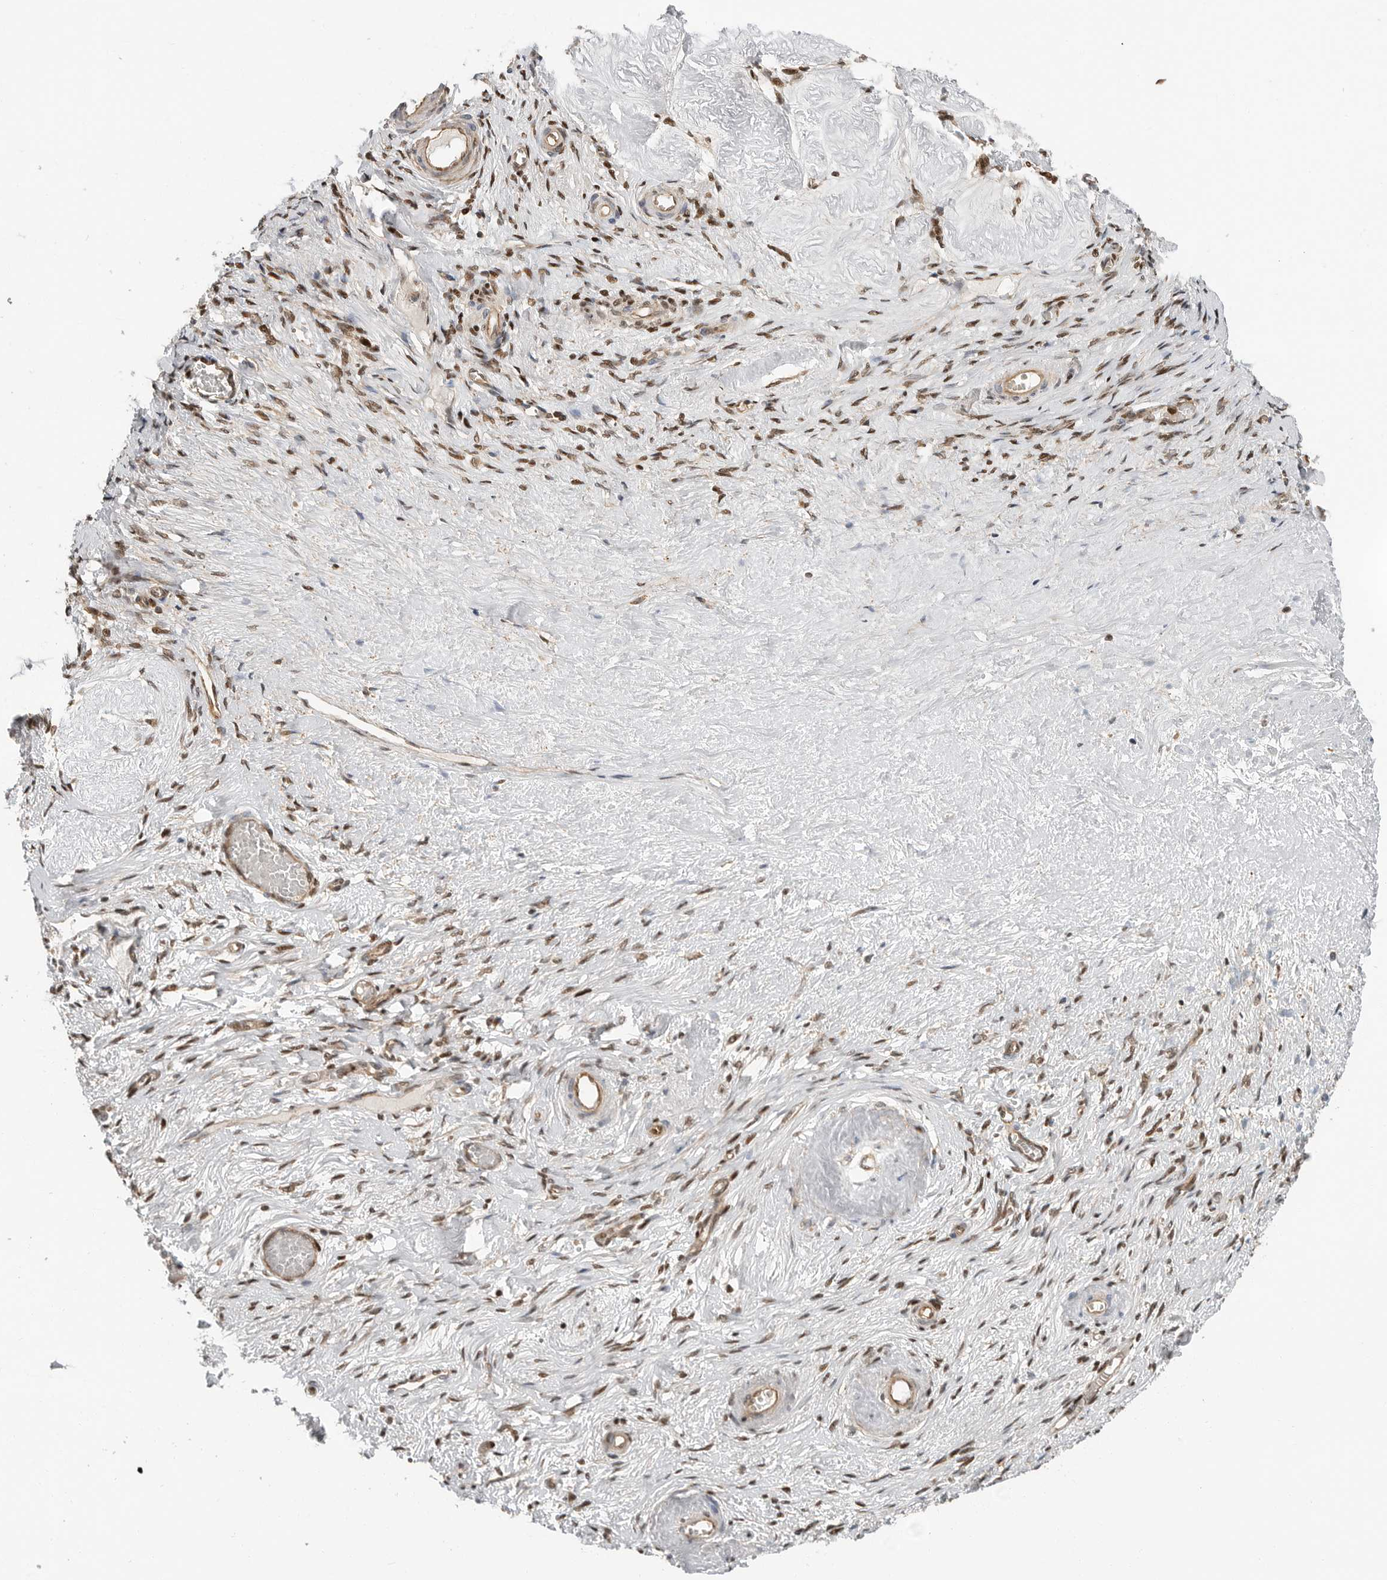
{"staining": {"intensity": "moderate", "quantity": ">75%", "location": "nuclear"}, "tissue": "adipose tissue", "cell_type": "Adipocytes", "image_type": "normal", "snomed": [{"axis": "morphology", "description": "Normal tissue, NOS"}, {"axis": "topography", "description": "Vascular tissue"}, {"axis": "topography", "description": "Fallopian tube"}, {"axis": "topography", "description": "Ovary"}], "caption": "Moderate nuclear expression for a protein is appreciated in about >75% of adipocytes of benign adipose tissue using IHC.", "gene": "STRAP", "patient": {"sex": "female", "age": 67}}